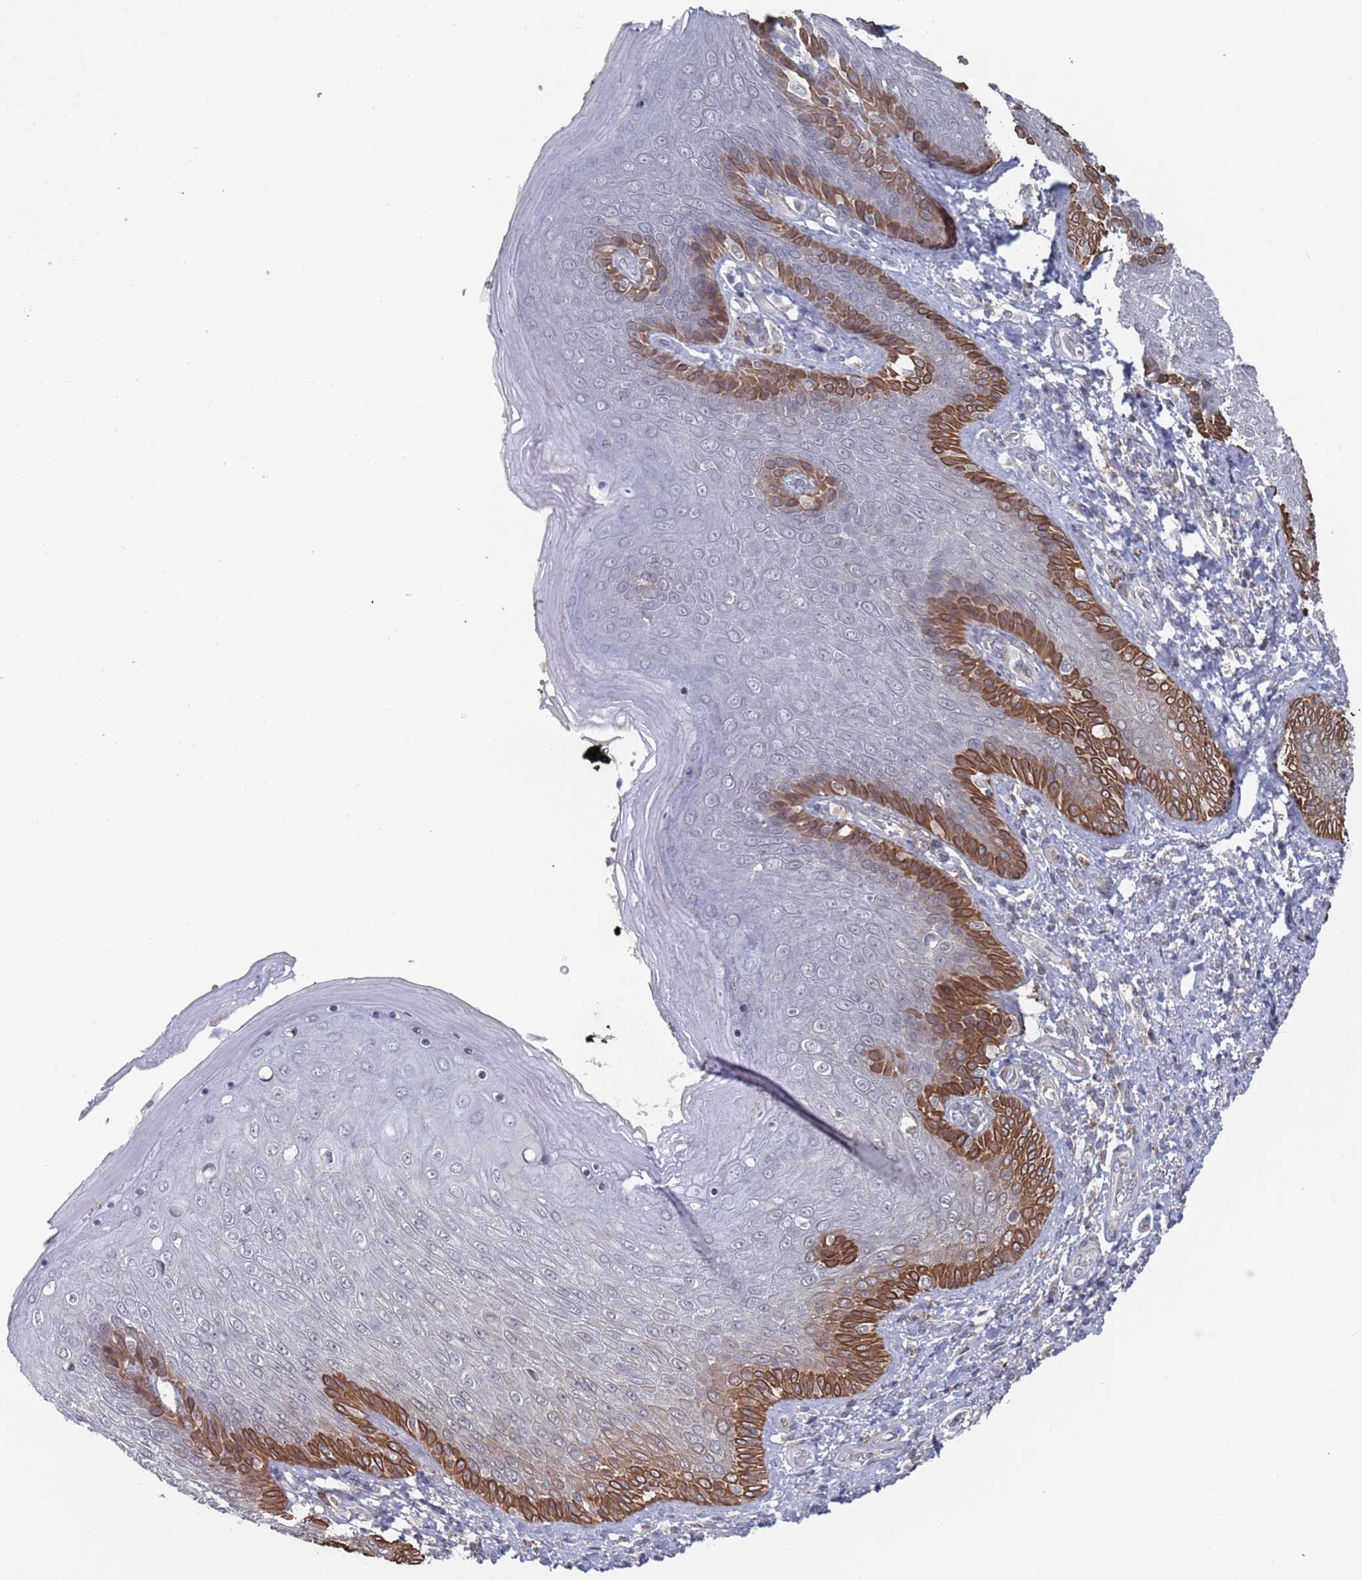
{"staining": {"intensity": "strong", "quantity": "<25%", "location": "cytoplasmic/membranous"}, "tissue": "skin", "cell_type": "Epidermal cells", "image_type": "normal", "snomed": [{"axis": "morphology", "description": "Normal tissue, NOS"}, {"axis": "topography", "description": "Anal"}], "caption": "Immunohistochemistry (IHC) photomicrograph of unremarkable human skin stained for a protein (brown), which reveals medium levels of strong cytoplasmic/membranous staining in approximately <25% of epidermal cells.", "gene": "DGKD", "patient": {"sex": "female", "age": 89}}